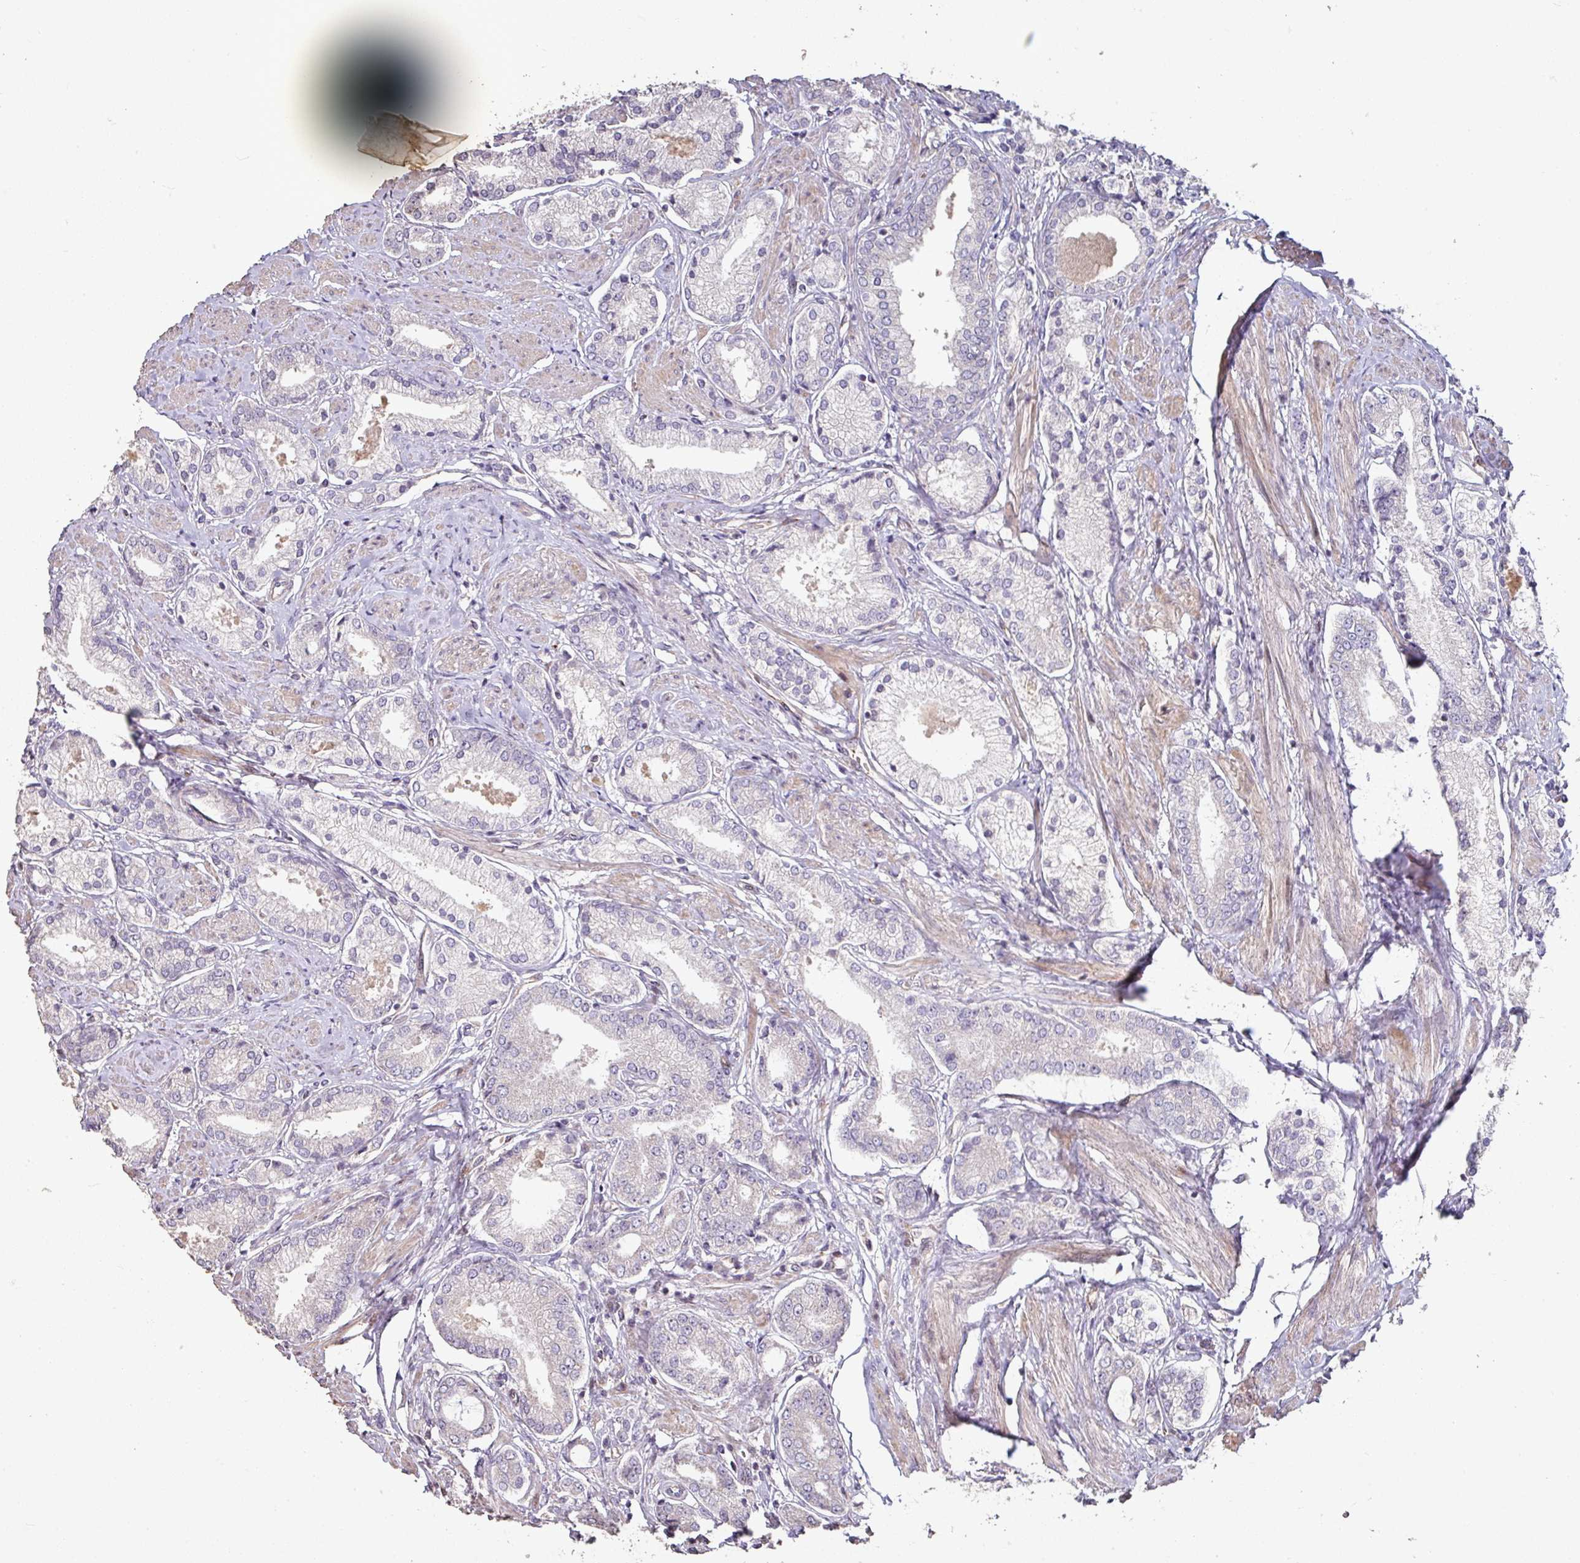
{"staining": {"intensity": "negative", "quantity": "none", "location": "none"}, "tissue": "prostate cancer", "cell_type": "Tumor cells", "image_type": "cancer", "snomed": [{"axis": "morphology", "description": "Adenocarcinoma, High grade"}, {"axis": "topography", "description": "Prostate and seminal vesicle, NOS"}], "caption": "Immunohistochemistry (IHC) of human adenocarcinoma (high-grade) (prostate) demonstrates no expression in tumor cells.", "gene": "RPL23A", "patient": {"sex": "male", "age": 64}}